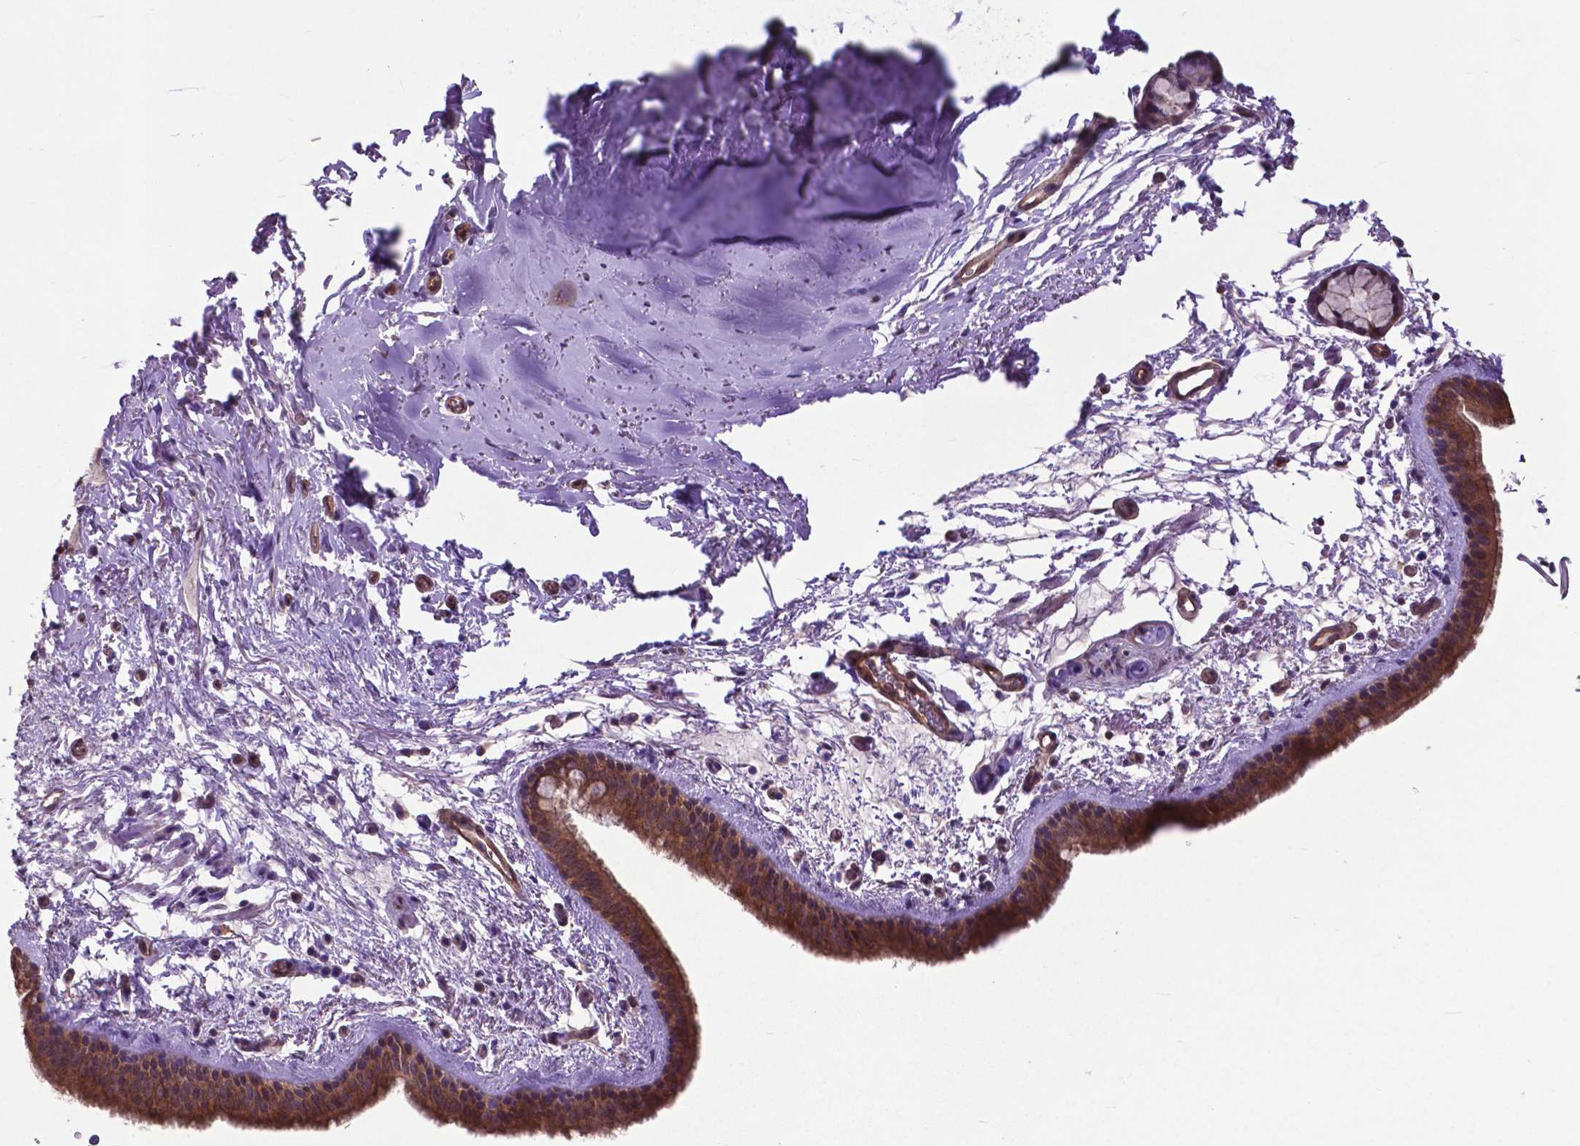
{"staining": {"intensity": "moderate", "quantity": ">75%", "location": "cytoplasmic/membranous"}, "tissue": "bronchus", "cell_type": "Respiratory epithelial cells", "image_type": "normal", "snomed": [{"axis": "morphology", "description": "Normal tissue, NOS"}, {"axis": "topography", "description": "Bronchus"}], "caption": "Protein analysis of unremarkable bronchus shows moderate cytoplasmic/membranous staining in about >75% of respiratory epithelial cells. The staining was performed using DAB (3,3'-diaminobenzidine) to visualize the protein expression in brown, while the nuclei were stained in blue with hematoxylin (Magnification: 20x).", "gene": "PDLIM1", "patient": {"sex": "female", "age": 61}}